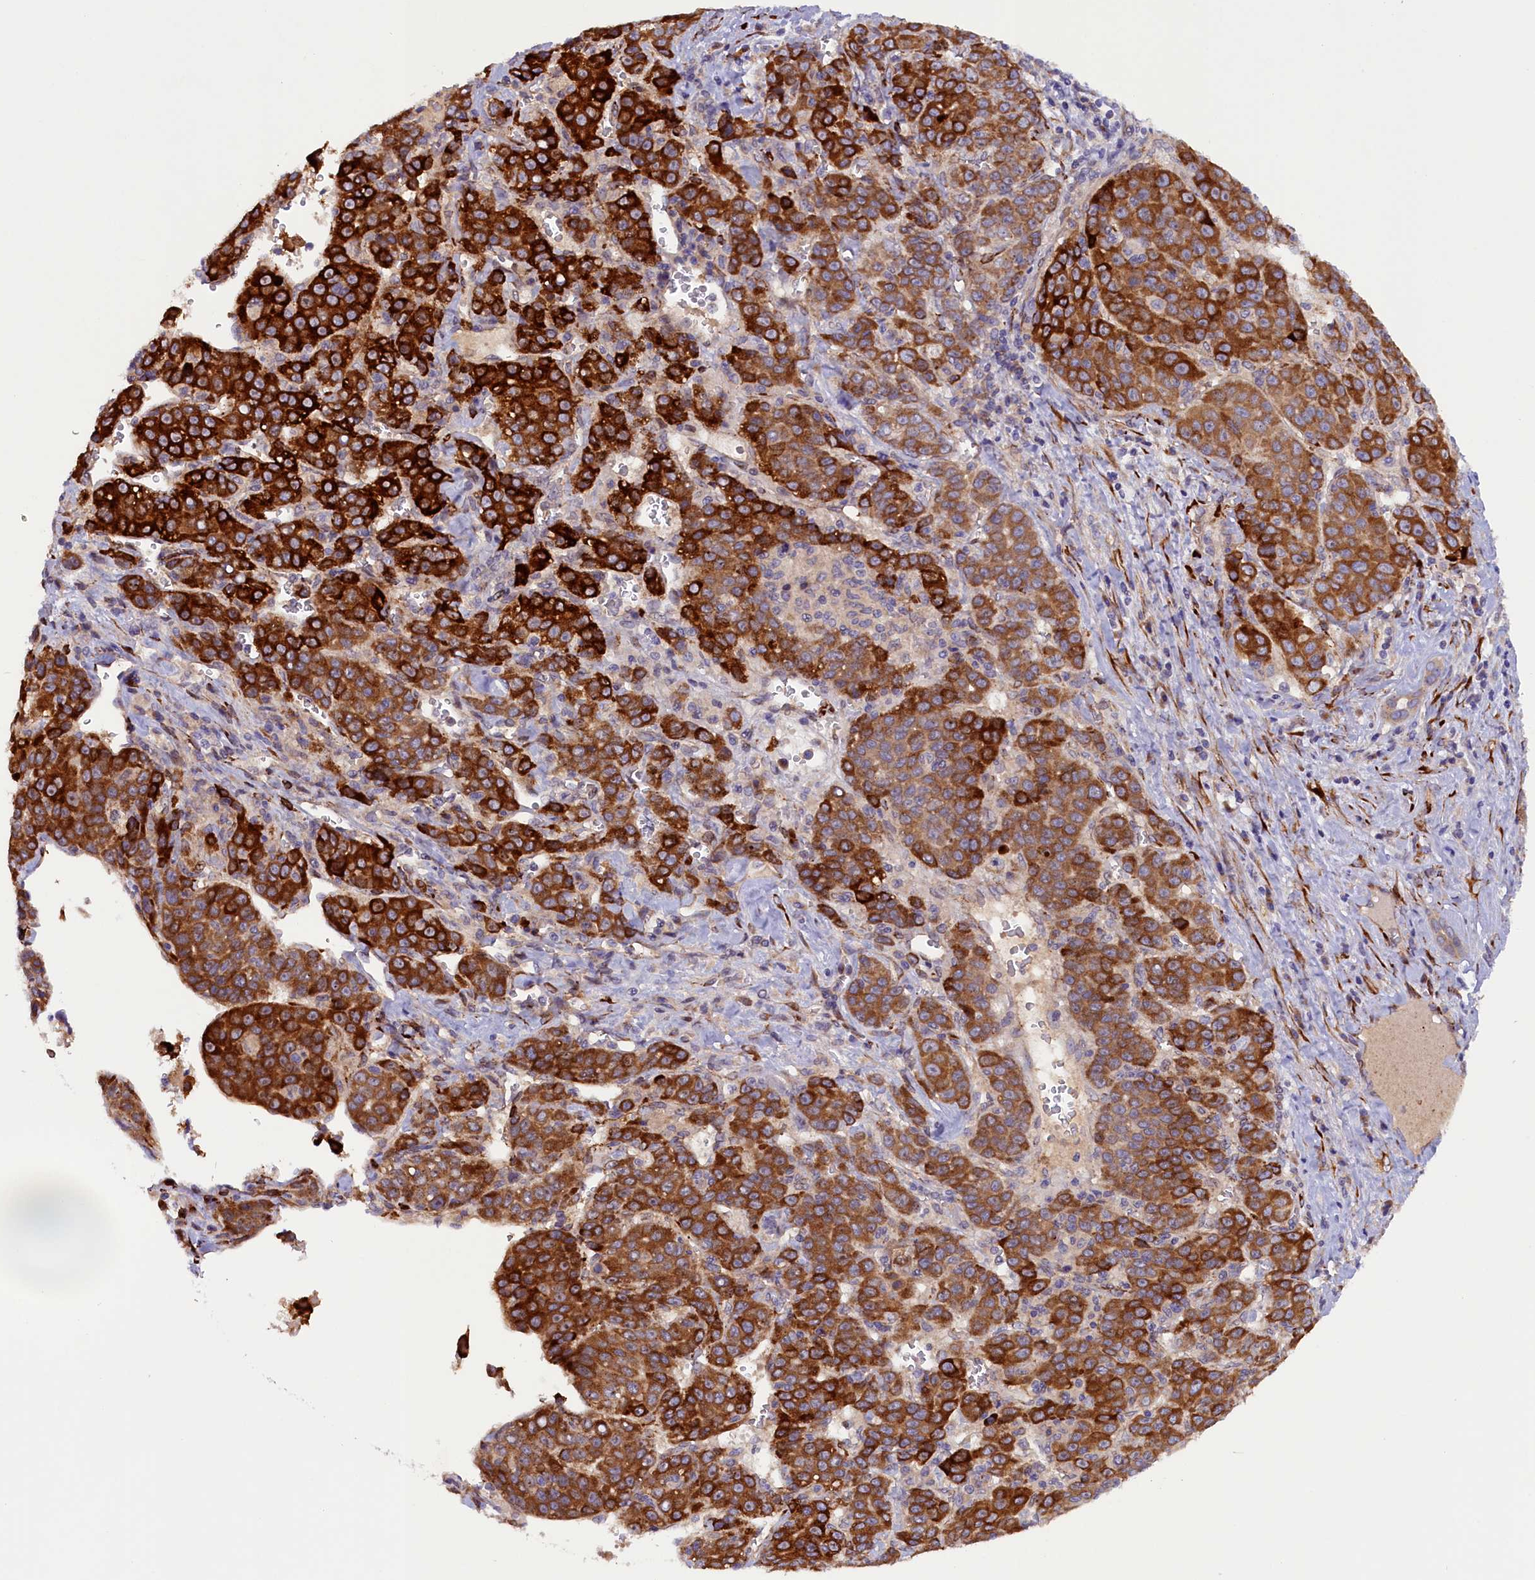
{"staining": {"intensity": "strong", "quantity": ">75%", "location": "cytoplasmic/membranous"}, "tissue": "liver cancer", "cell_type": "Tumor cells", "image_type": "cancer", "snomed": [{"axis": "morphology", "description": "Carcinoma, Hepatocellular, NOS"}, {"axis": "topography", "description": "Liver"}], "caption": "A brown stain shows strong cytoplasmic/membranous staining of a protein in human liver cancer (hepatocellular carcinoma) tumor cells.", "gene": "ARRDC4", "patient": {"sex": "female", "age": 53}}